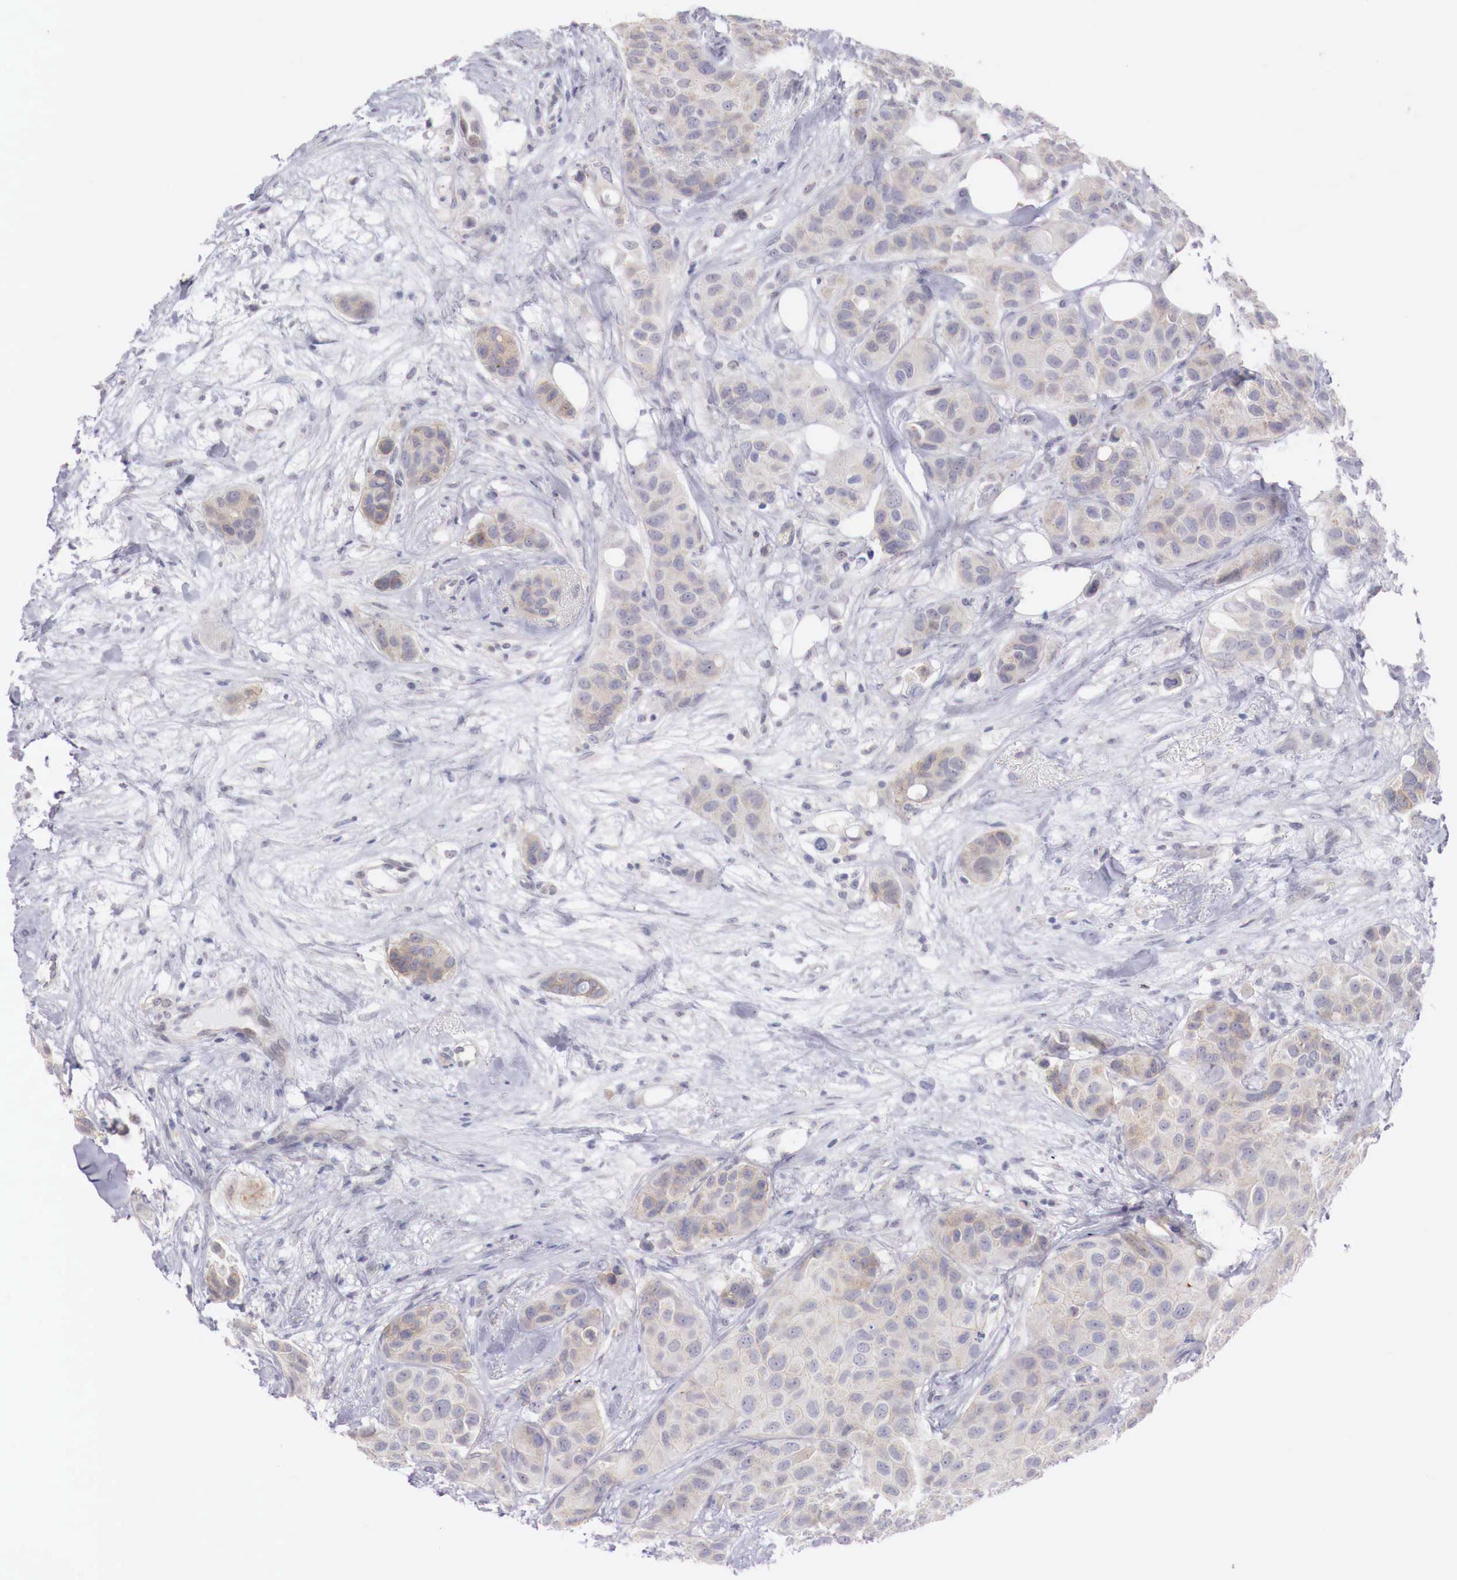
{"staining": {"intensity": "negative", "quantity": "none", "location": "none"}, "tissue": "breast cancer", "cell_type": "Tumor cells", "image_type": "cancer", "snomed": [{"axis": "morphology", "description": "Duct carcinoma"}, {"axis": "topography", "description": "Breast"}], "caption": "DAB immunohistochemical staining of infiltrating ductal carcinoma (breast) displays no significant positivity in tumor cells. (DAB immunohistochemistry with hematoxylin counter stain).", "gene": "TRIM13", "patient": {"sex": "female", "age": 68}}